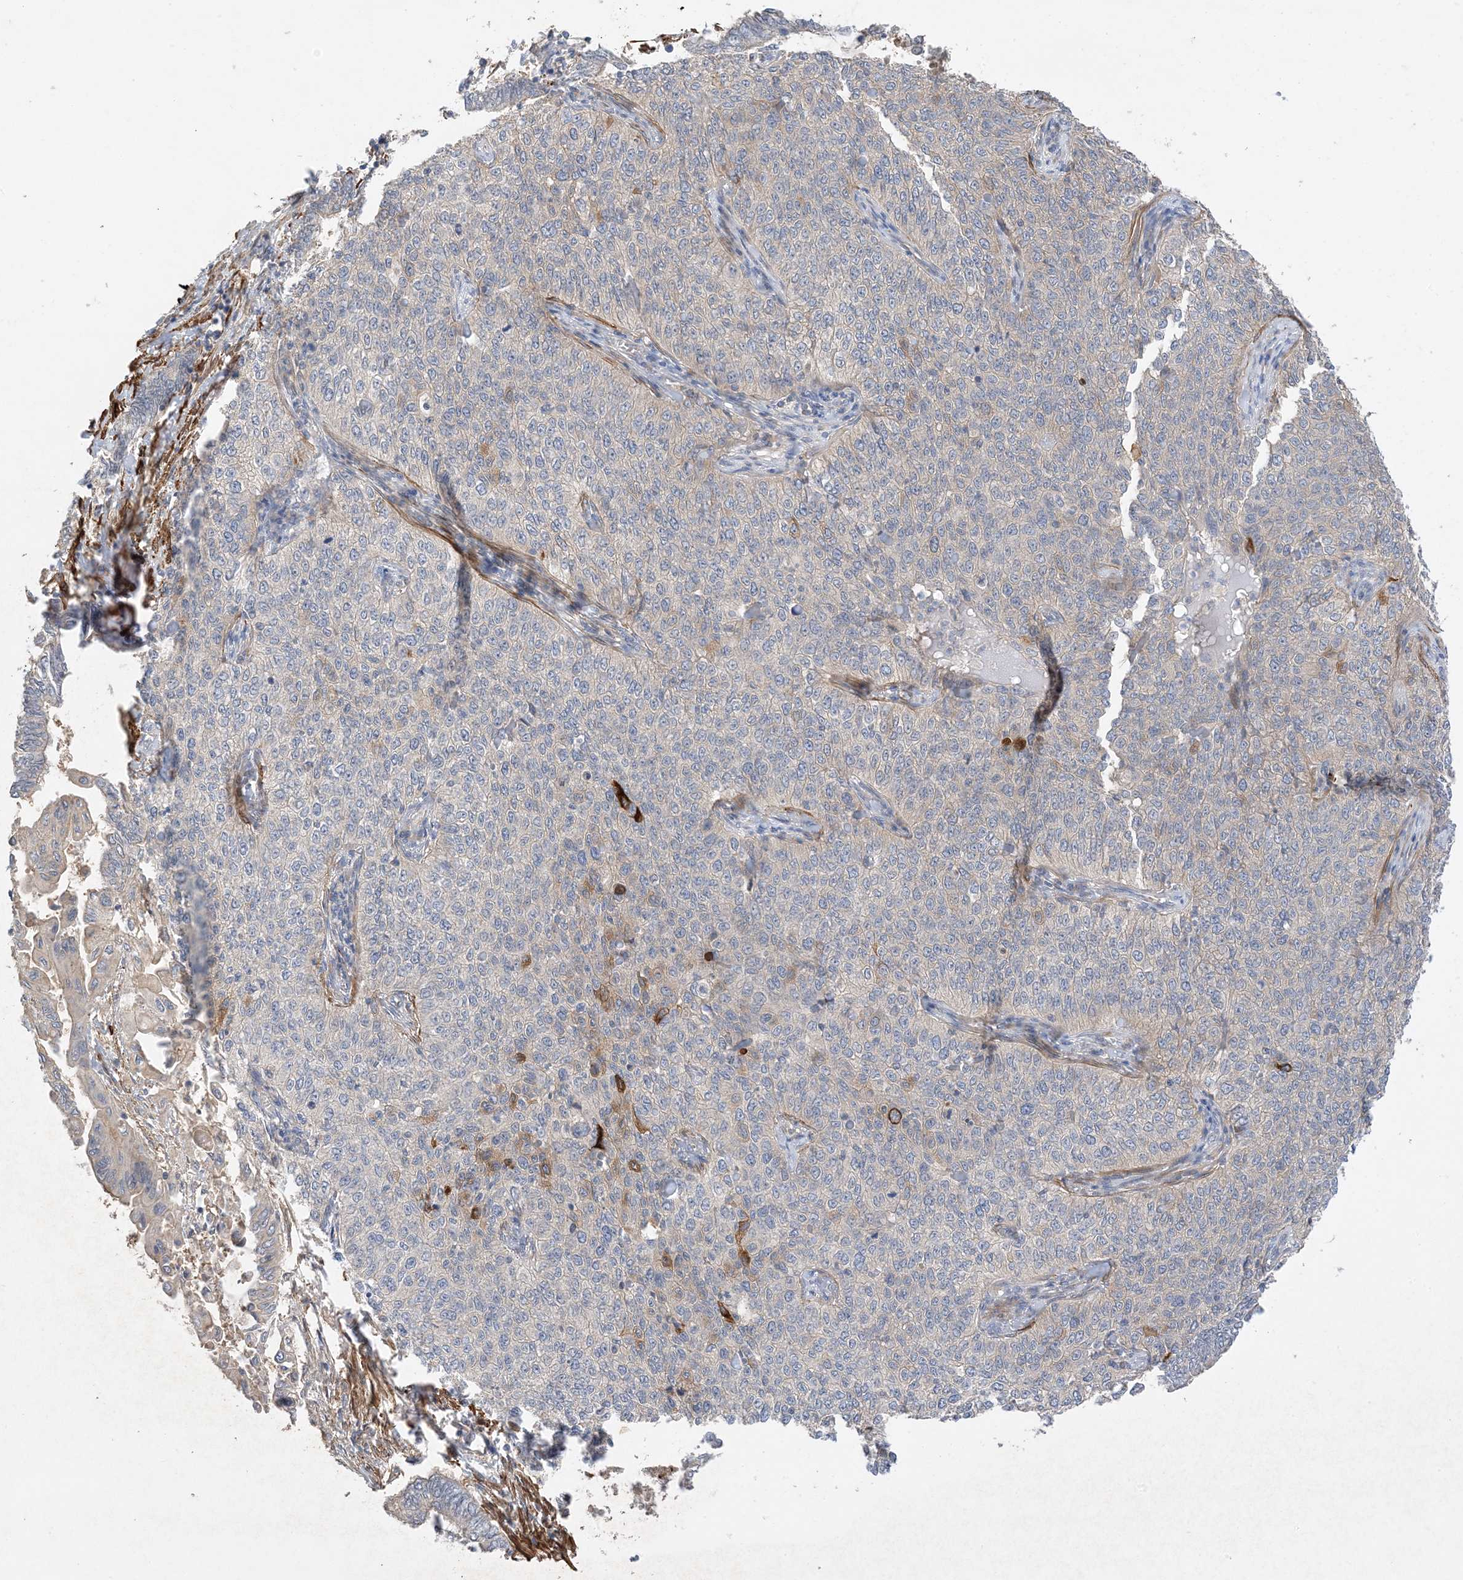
{"staining": {"intensity": "negative", "quantity": "none", "location": "none"}, "tissue": "cervical cancer", "cell_type": "Tumor cells", "image_type": "cancer", "snomed": [{"axis": "morphology", "description": "Squamous cell carcinoma, NOS"}, {"axis": "topography", "description": "Cervix"}], "caption": "Immunohistochemistry (IHC) histopathology image of neoplastic tissue: human cervical cancer stained with DAB (3,3'-diaminobenzidine) reveals no significant protein expression in tumor cells.", "gene": "KIFBP", "patient": {"sex": "female", "age": 35}}